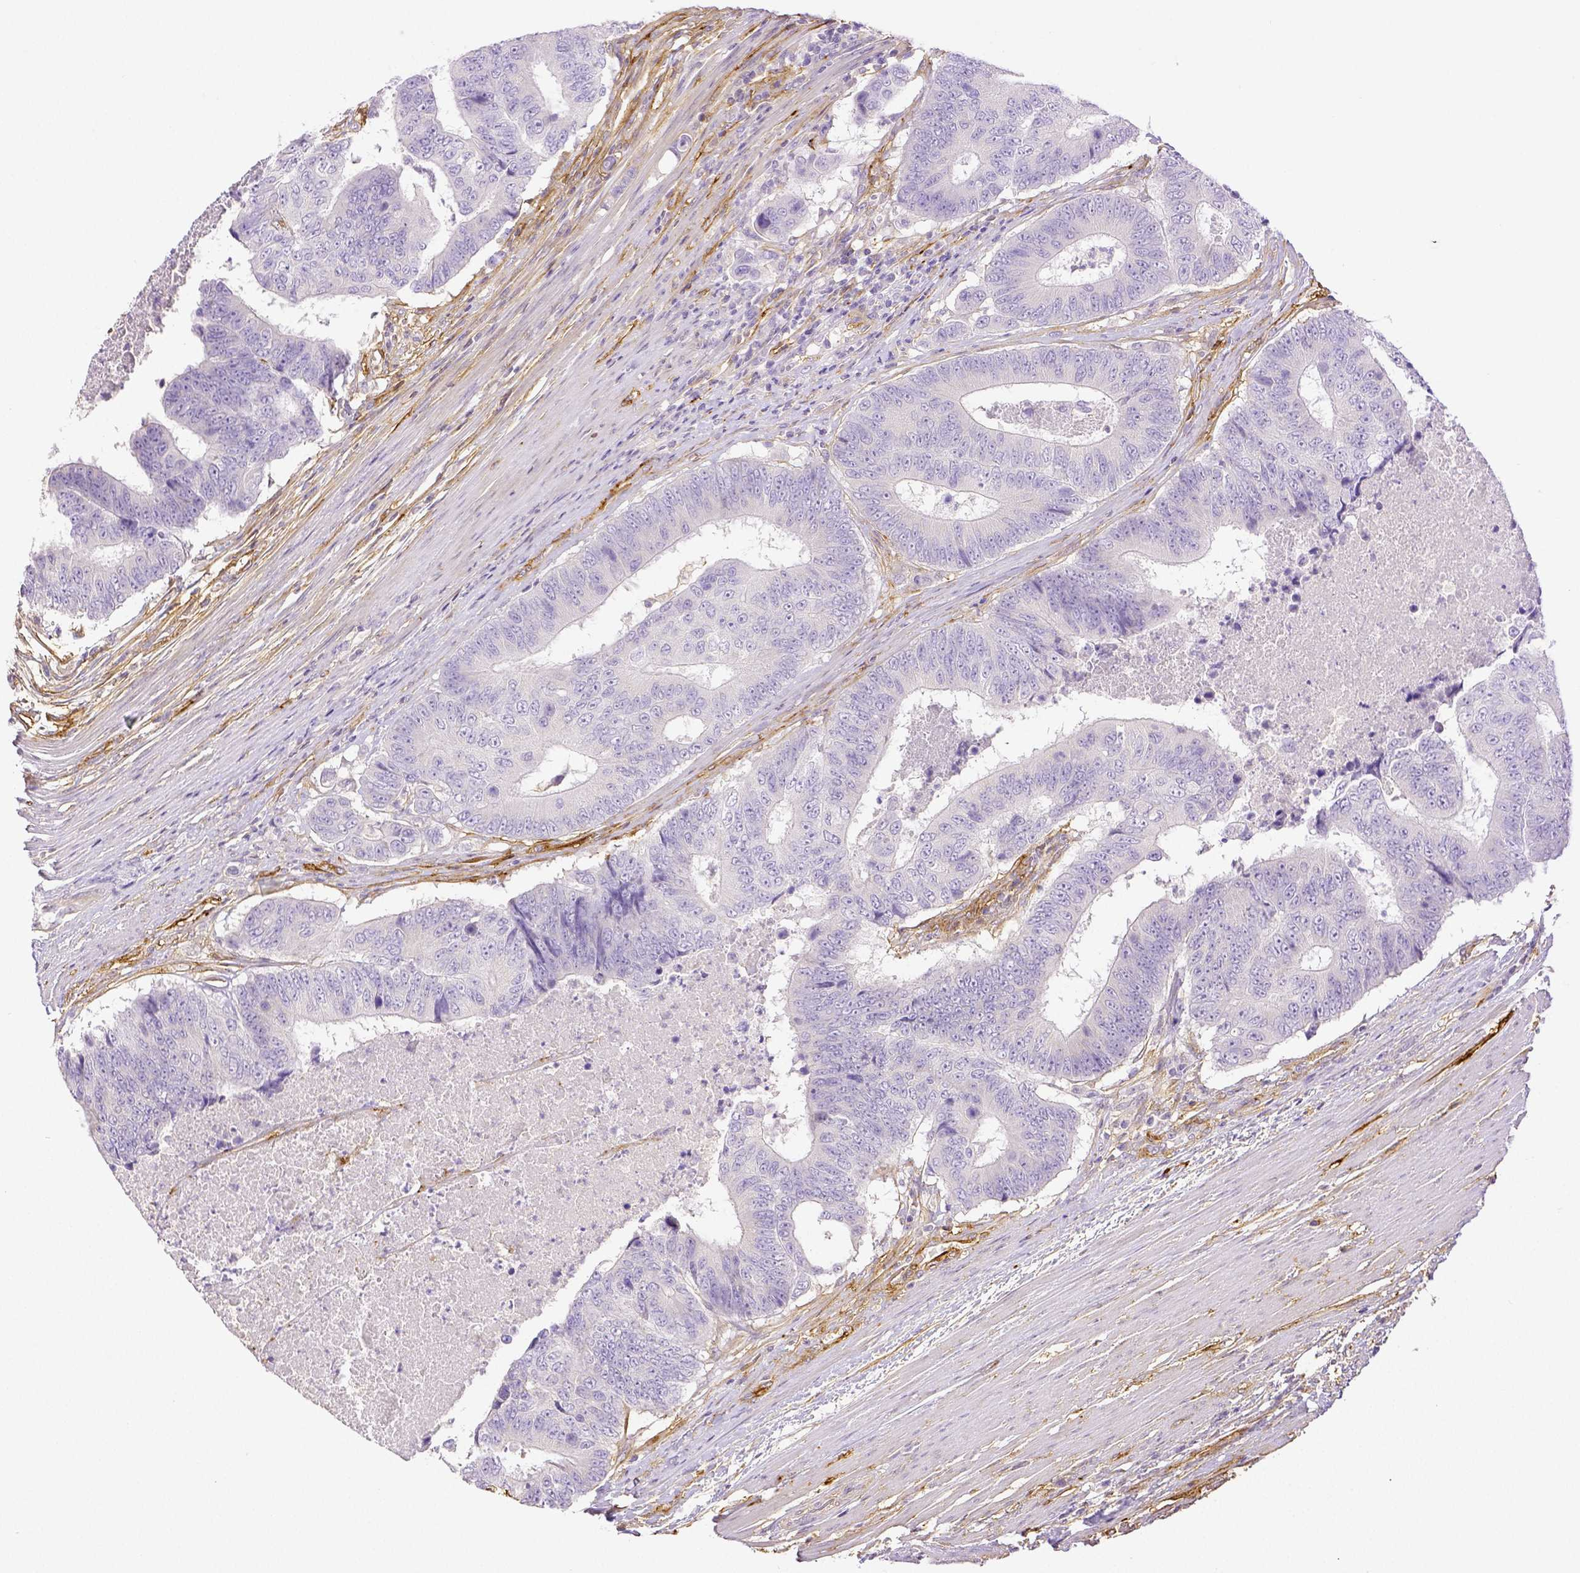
{"staining": {"intensity": "negative", "quantity": "none", "location": "none"}, "tissue": "colorectal cancer", "cell_type": "Tumor cells", "image_type": "cancer", "snomed": [{"axis": "morphology", "description": "Adenocarcinoma, NOS"}, {"axis": "topography", "description": "Colon"}], "caption": "The IHC histopathology image has no significant expression in tumor cells of colorectal adenocarcinoma tissue.", "gene": "THY1", "patient": {"sex": "female", "age": 48}}